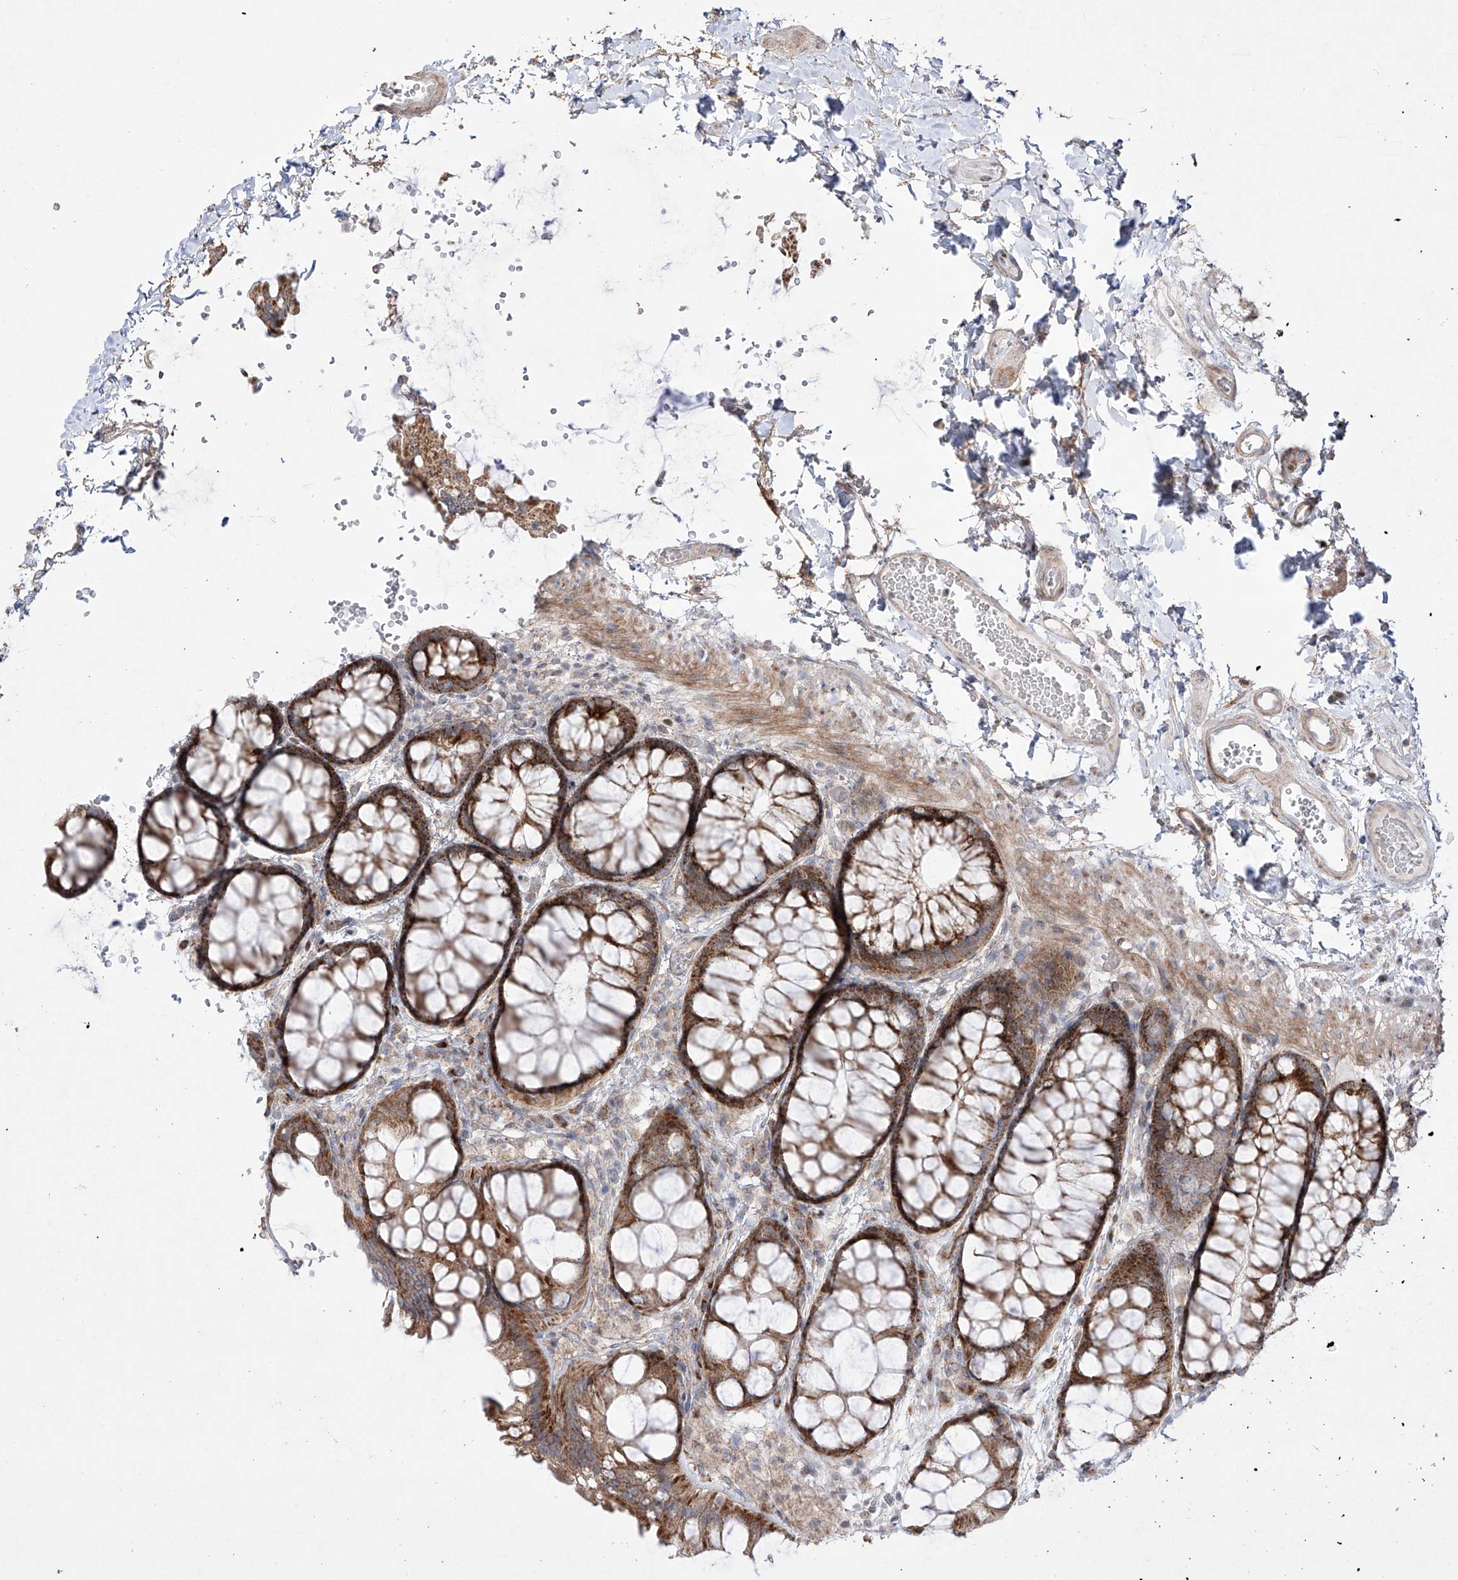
{"staining": {"intensity": "moderate", "quantity": ">75%", "location": "cytoplasmic/membranous"}, "tissue": "colon", "cell_type": "Endothelial cells", "image_type": "normal", "snomed": [{"axis": "morphology", "description": "Normal tissue, NOS"}, {"axis": "topography", "description": "Colon"}], "caption": "Brown immunohistochemical staining in normal colon shows moderate cytoplasmic/membranous expression in about >75% of endothelial cells.", "gene": "YKT6", "patient": {"sex": "male", "age": 47}}